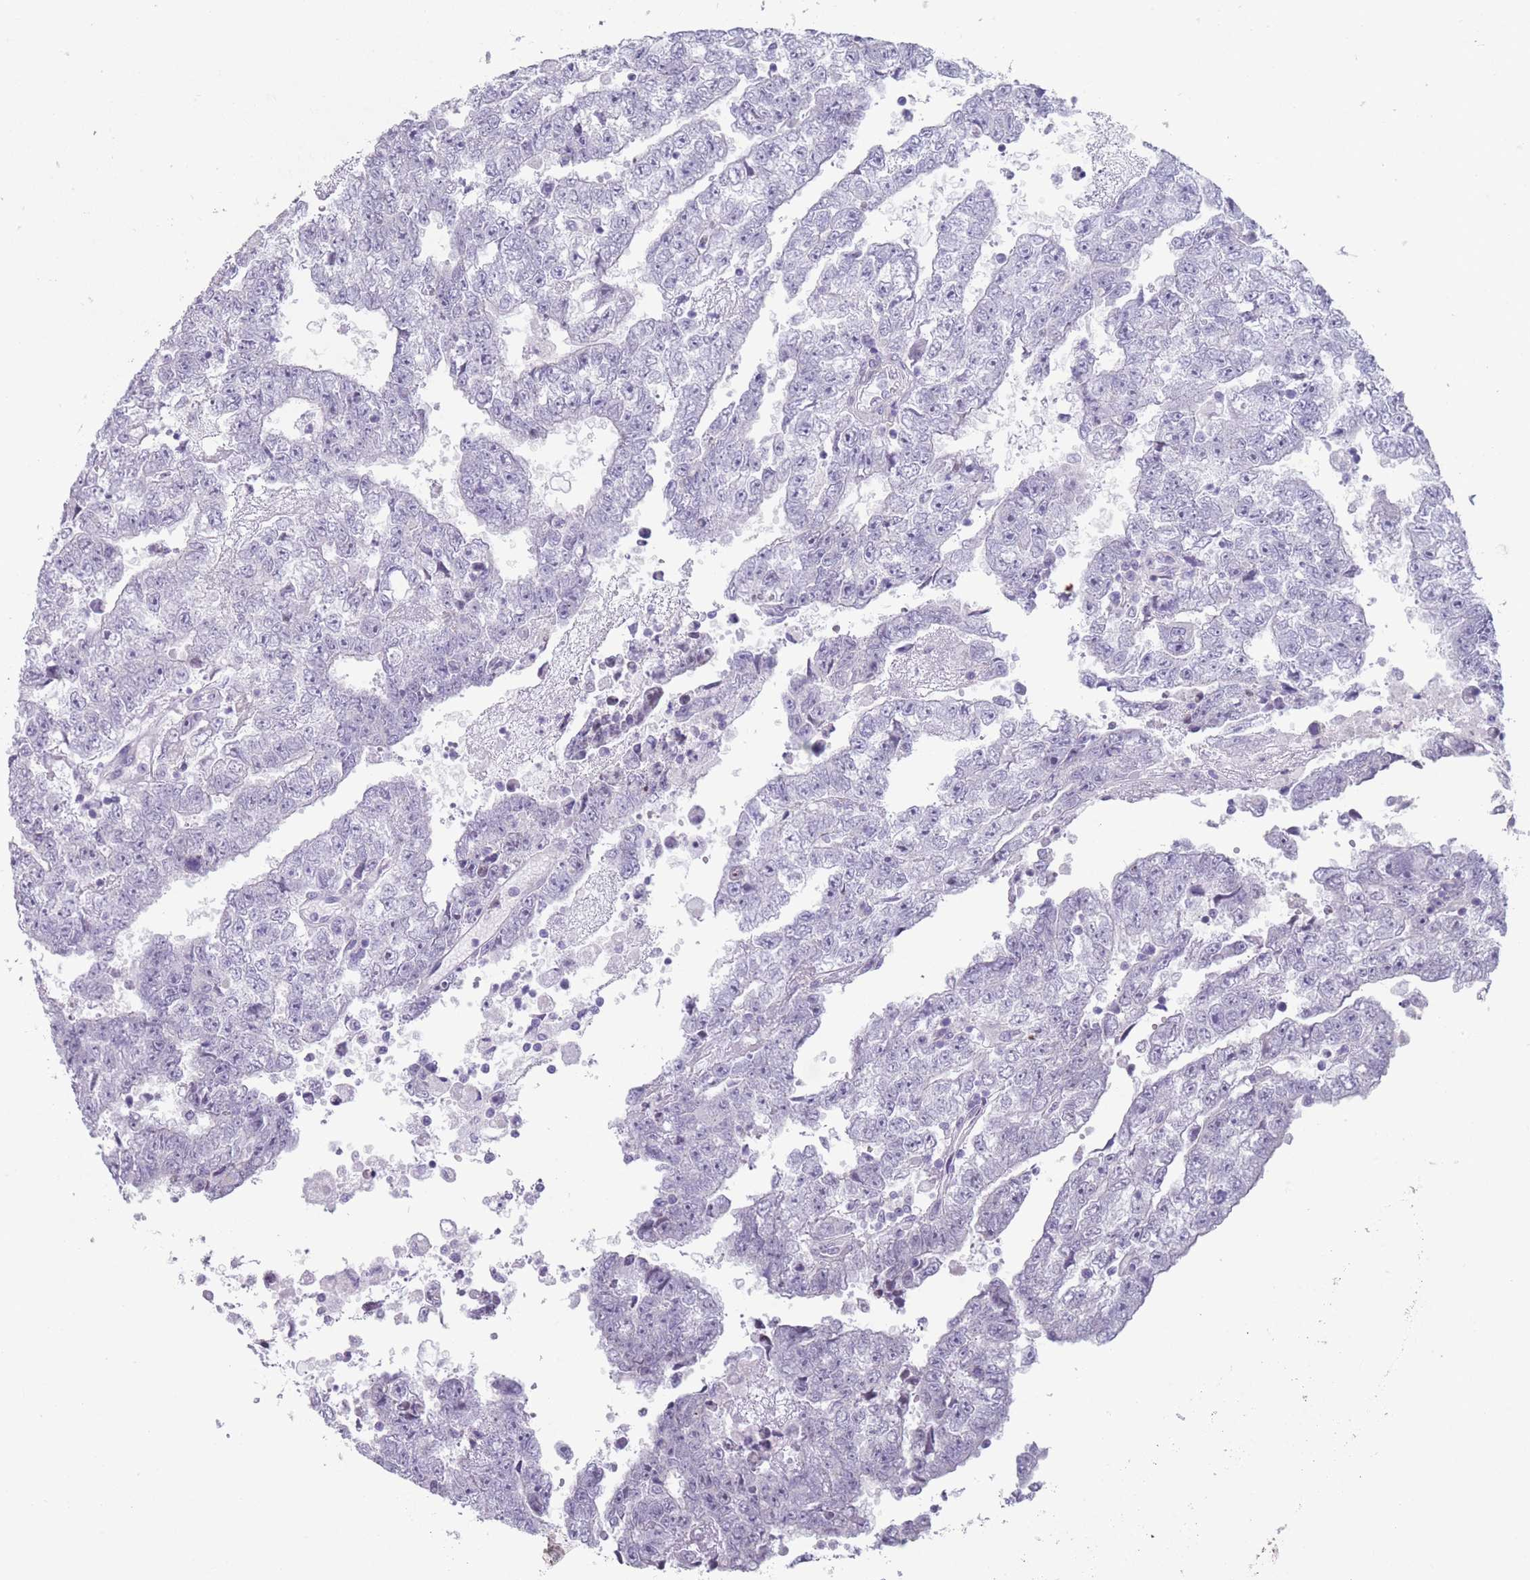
{"staining": {"intensity": "negative", "quantity": "none", "location": "none"}, "tissue": "testis cancer", "cell_type": "Tumor cells", "image_type": "cancer", "snomed": [{"axis": "morphology", "description": "Carcinoma, Embryonal, NOS"}, {"axis": "topography", "description": "Testis"}], "caption": "The image displays no staining of tumor cells in testis cancer (embryonal carcinoma). (DAB IHC visualized using brightfield microscopy, high magnification).", "gene": "PAIP2B", "patient": {"sex": "male", "age": 25}}